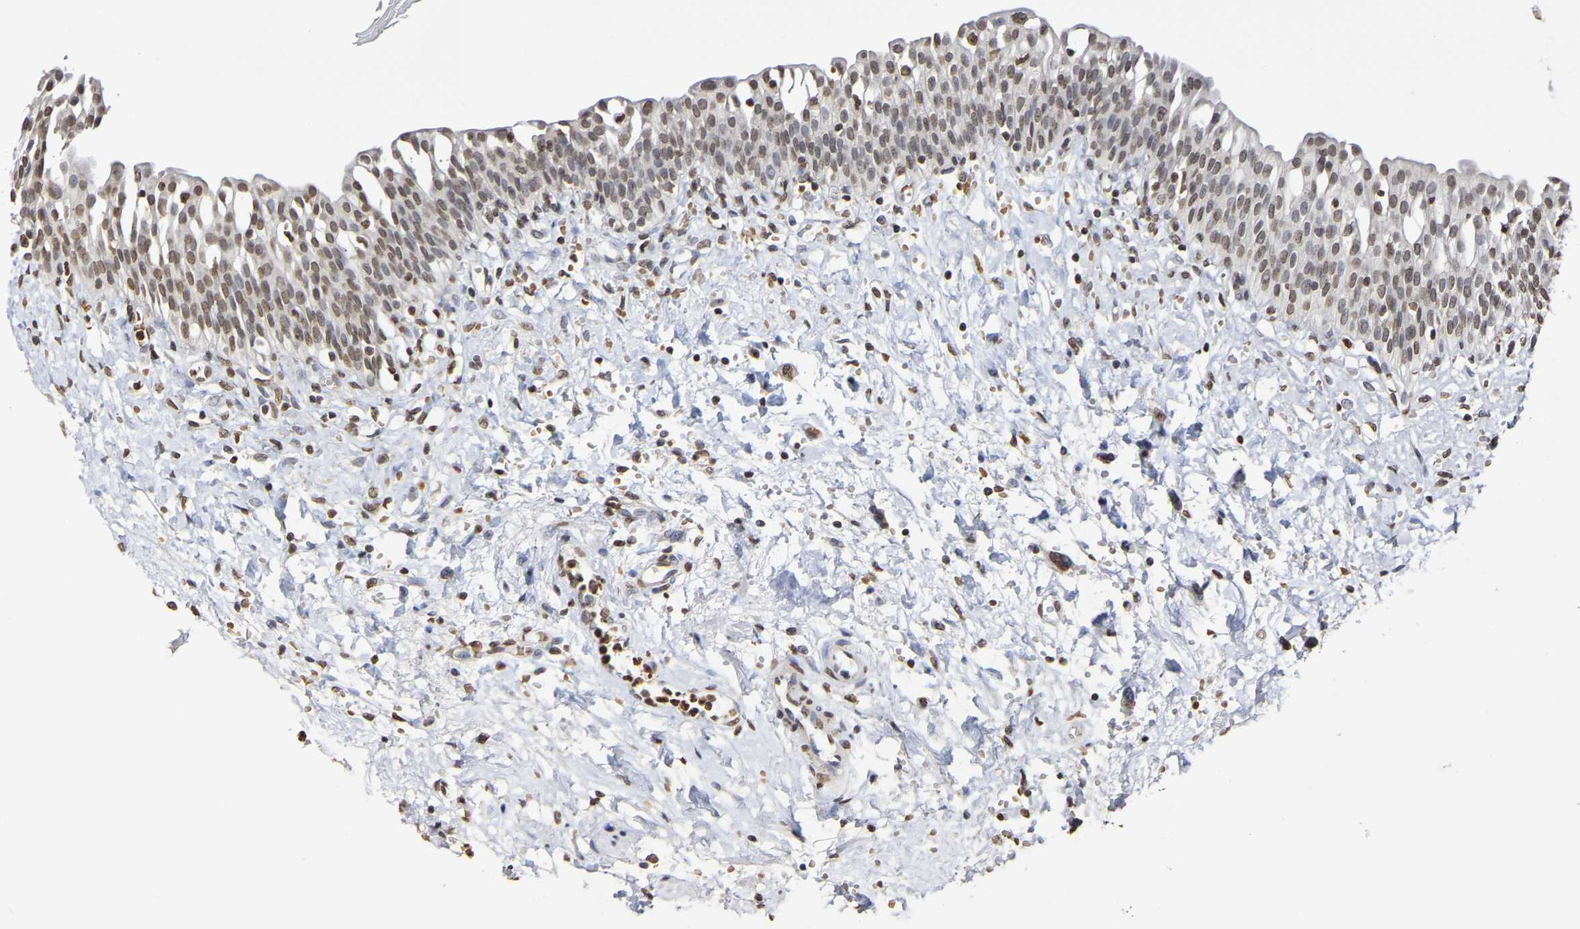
{"staining": {"intensity": "moderate", "quantity": ">75%", "location": "nuclear"}, "tissue": "urinary bladder", "cell_type": "Urothelial cells", "image_type": "normal", "snomed": [{"axis": "morphology", "description": "Normal tissue, NOS"}, {"axis": "topography", "description": "Urinary bladder"}], "caption": "Immunohistochemical staining of normal urinary bladder shows medium levels of moderate nuclear expression in approximately >75% of urothelial cells.", "gene": "ATF4", "patient": {"sex": "male", "age": 55}}